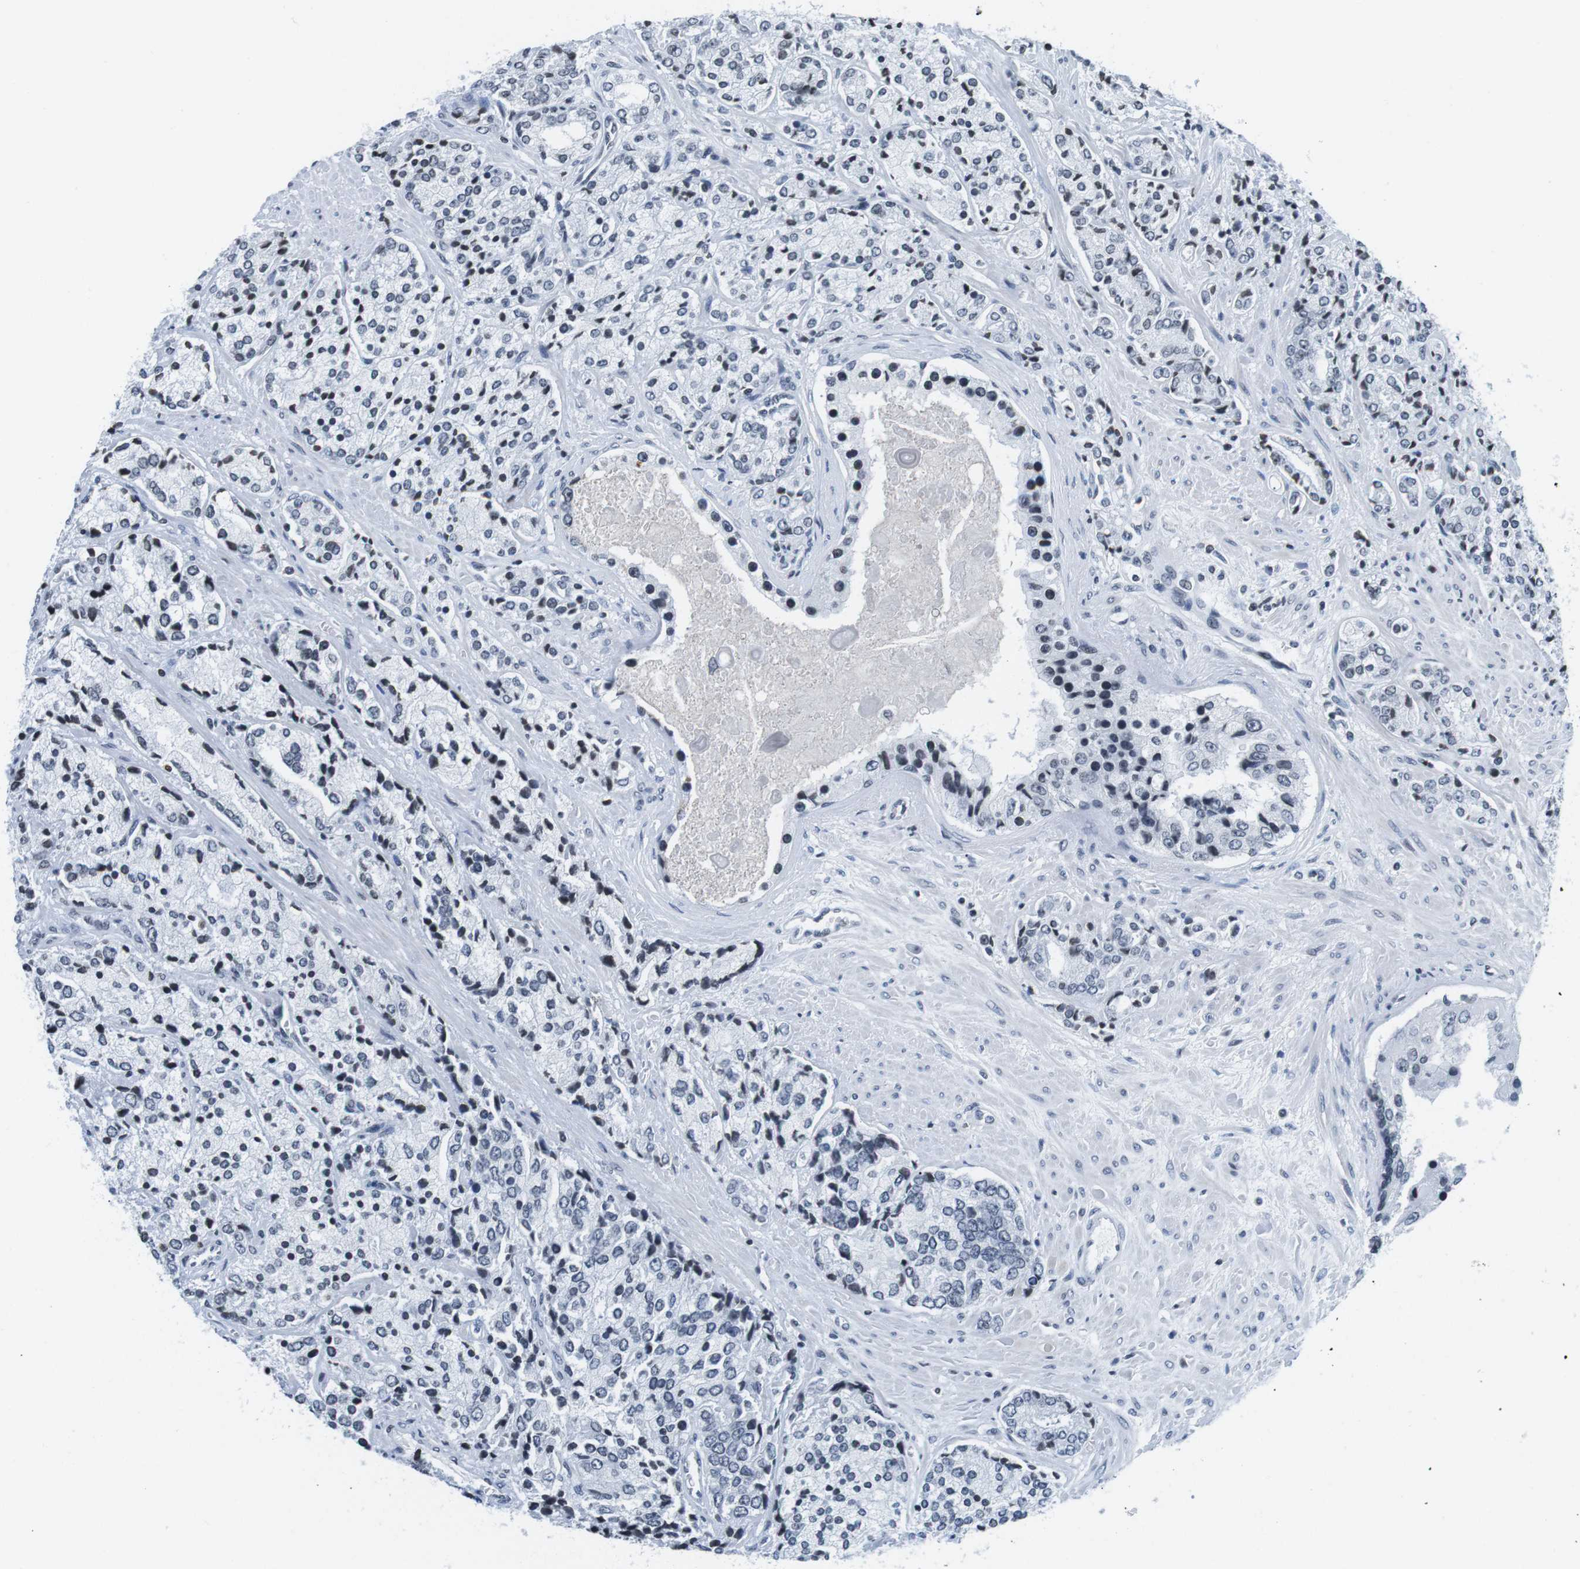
{"staining": {"intensity": "negative", "quantity": "none", "location": "none"}, "tissue": "prostate cancer", "cell_type": "Tumor cells", "image_type": "cancer", "snomed": [{"axis": "morphology", "description": "Adenocarcinoma, High grade"}, {"axis": "topography", "description": "Prostate"}], "caption": "Immunohistochemical staining of prostate adenocarcinoma (high-grade) reveals no significant expression in tumor cells.", "gene": "E2F2", "patient": {"sex": "male", "age": 71}}